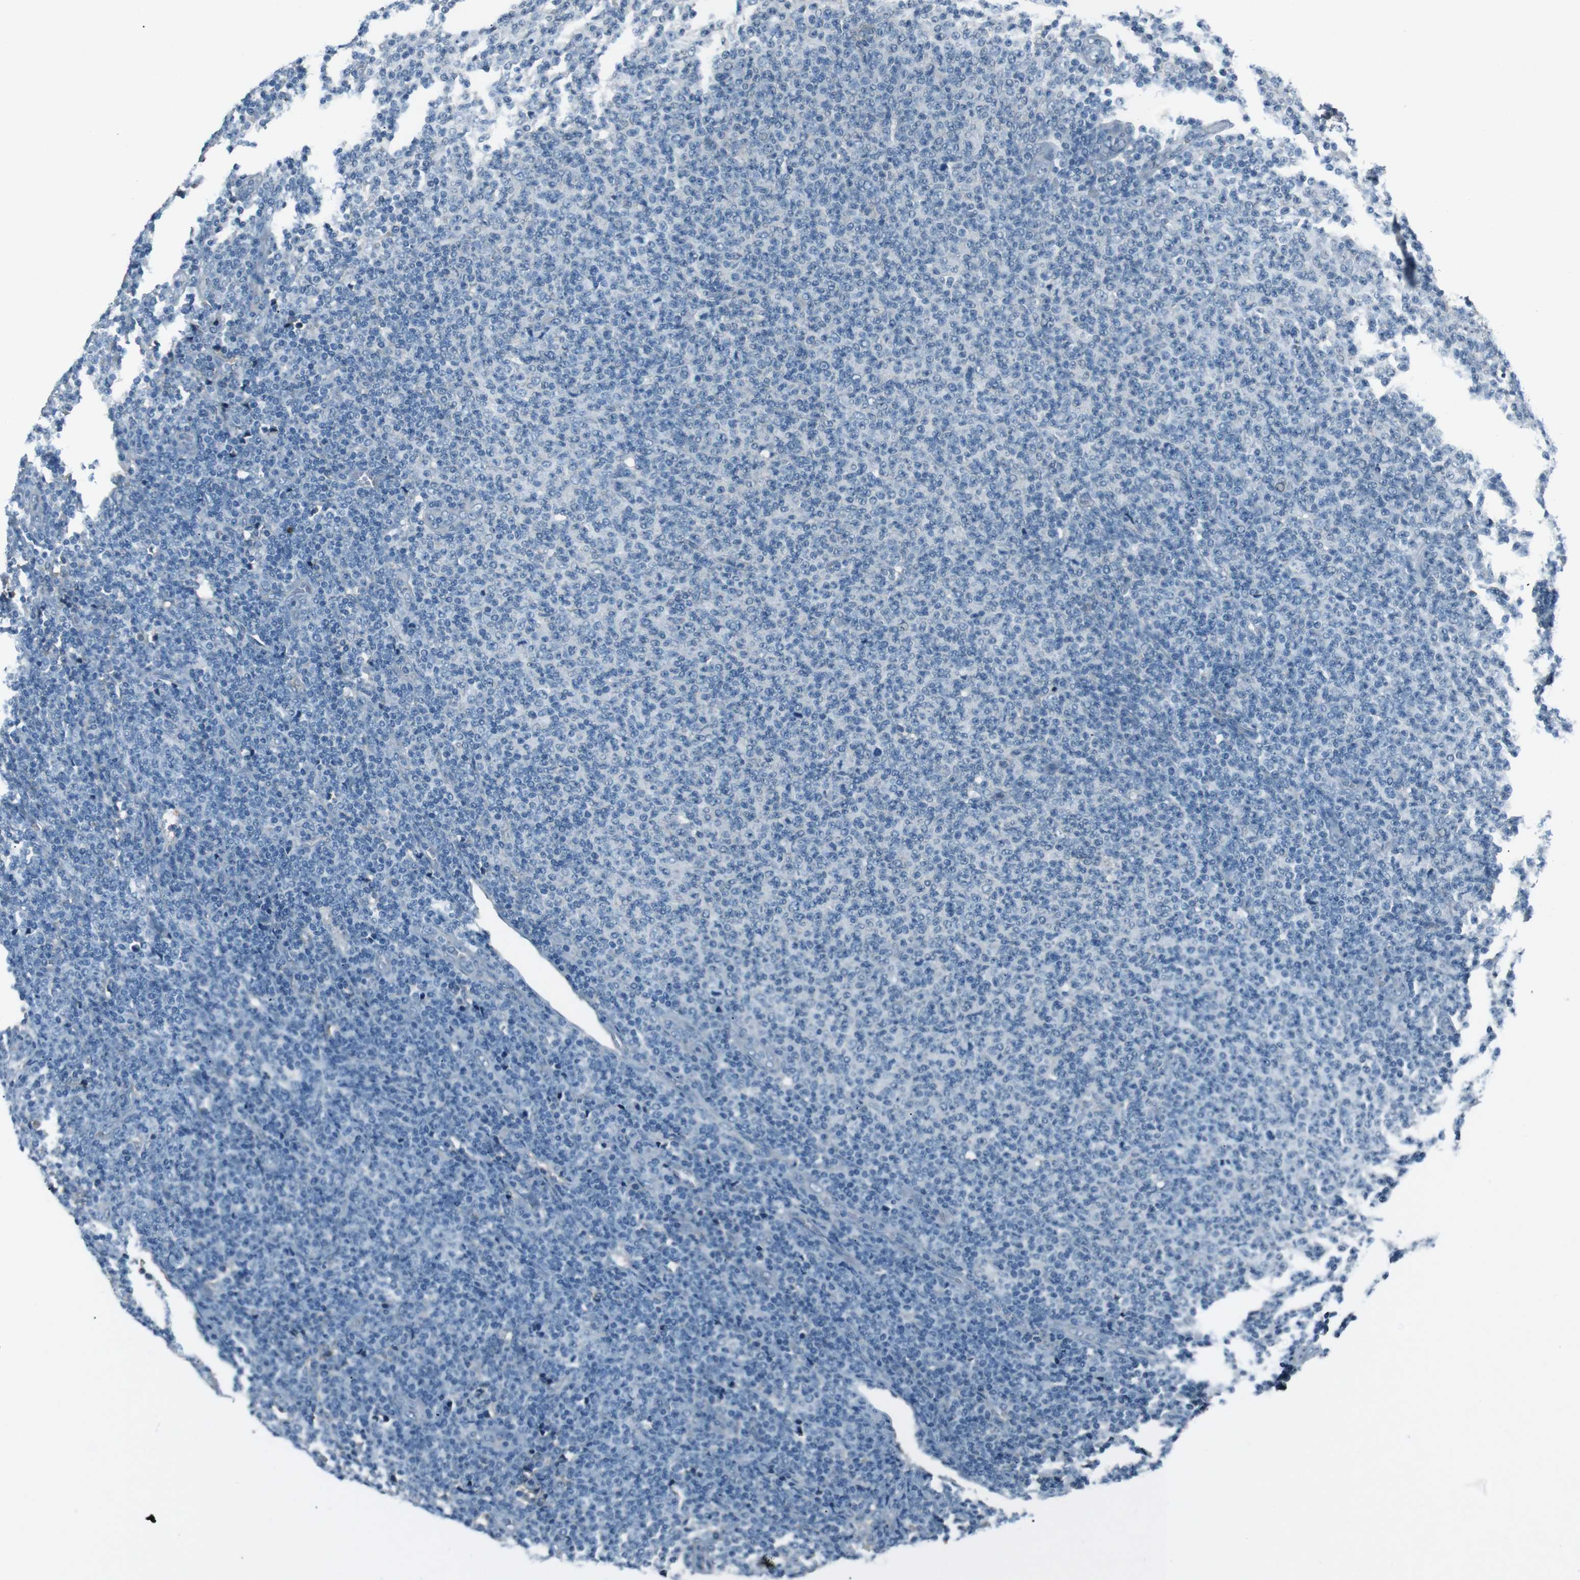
{"staining": {"intensity": "negative", "quantity": "none", "location": "none"}, "tissue": "lymphoma", "cell_type": "Tumor cells", "image_type": "cancer", "snomed": [{"axis": "morphology", "description": "Malignant lymphoma, non-Hodgkin's type, Low grade"}, {"axis": "topography", "description": "Lymph node"}], "caption": "Immunohistochemistry (IHC) image of low-grade malignant lymphoma, non-Hodgkin's type stained for a protein (brown), which displays no staining in tumor cells.", "gene": "LEP", "patient": {"sex": "male", "age": 66}}